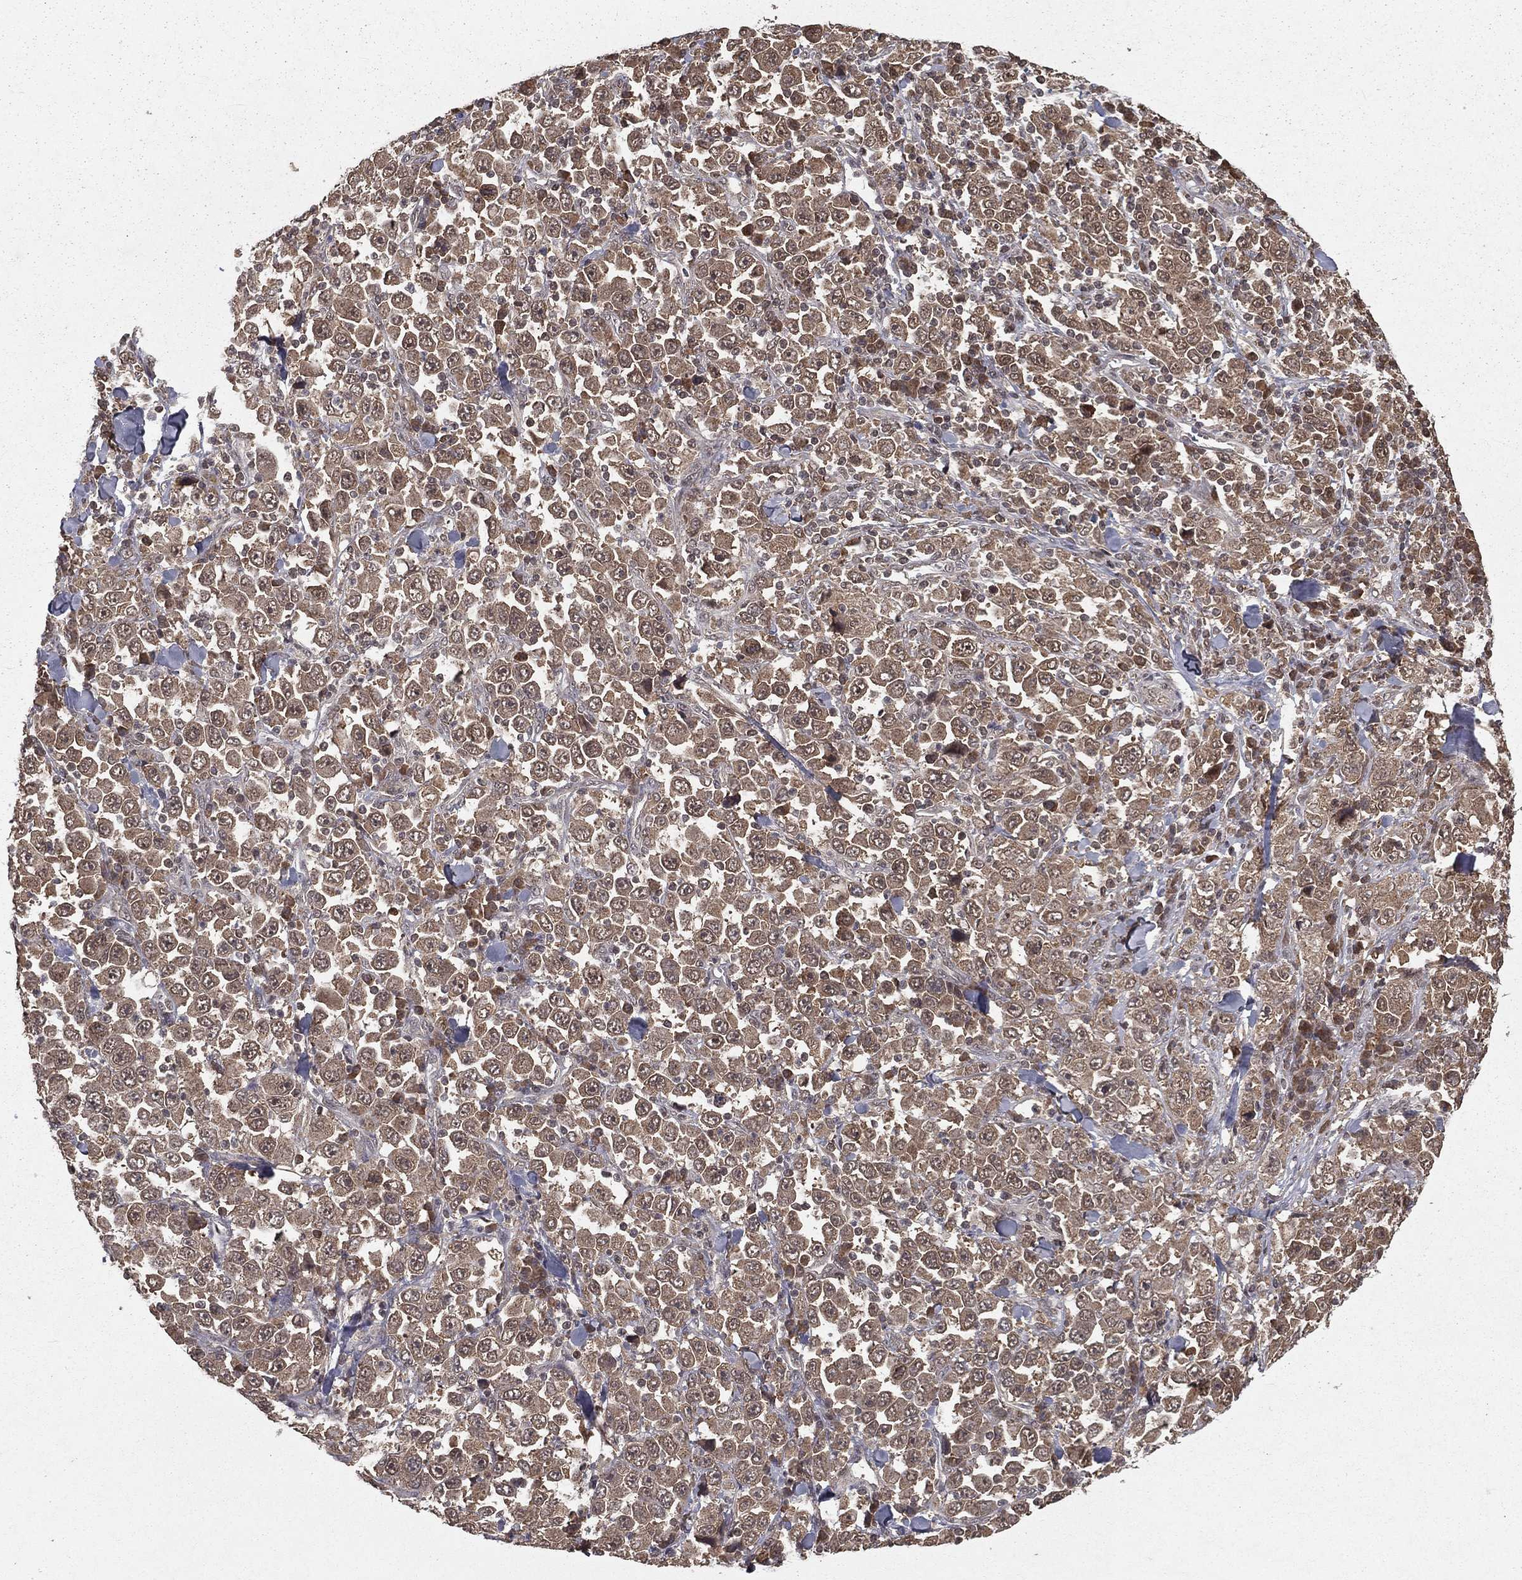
{"staining": {"intensity": "weak", "quantity": ">75%", "location": "cytoplasmic/membranous"}, "tissue": "stomach cancer", "cell_type": "Tumor cells", "image_type": "cancer", "snomed": [{"axis": "morphology", "description": "Normal tissue, NOS"}, {"axis": "morphology", "description": "Adenocarcinoma, NOS"}, {"axis": "topography", "description": "Stomach, upper"}, {"axis": "topography", "description": "Stomach"}], "caption": "IHC of stomach cancer displays low levels of weak cytoplasmic/membranous staining in approximately >75% of tumor cells. The staining is performed using DAB brown chromogen to label protein expression. The nuclei are counter-stained blue using hematoxylin.", "gene": "ZDHHC15", "patient": {"sex": "male", "age": 59}}